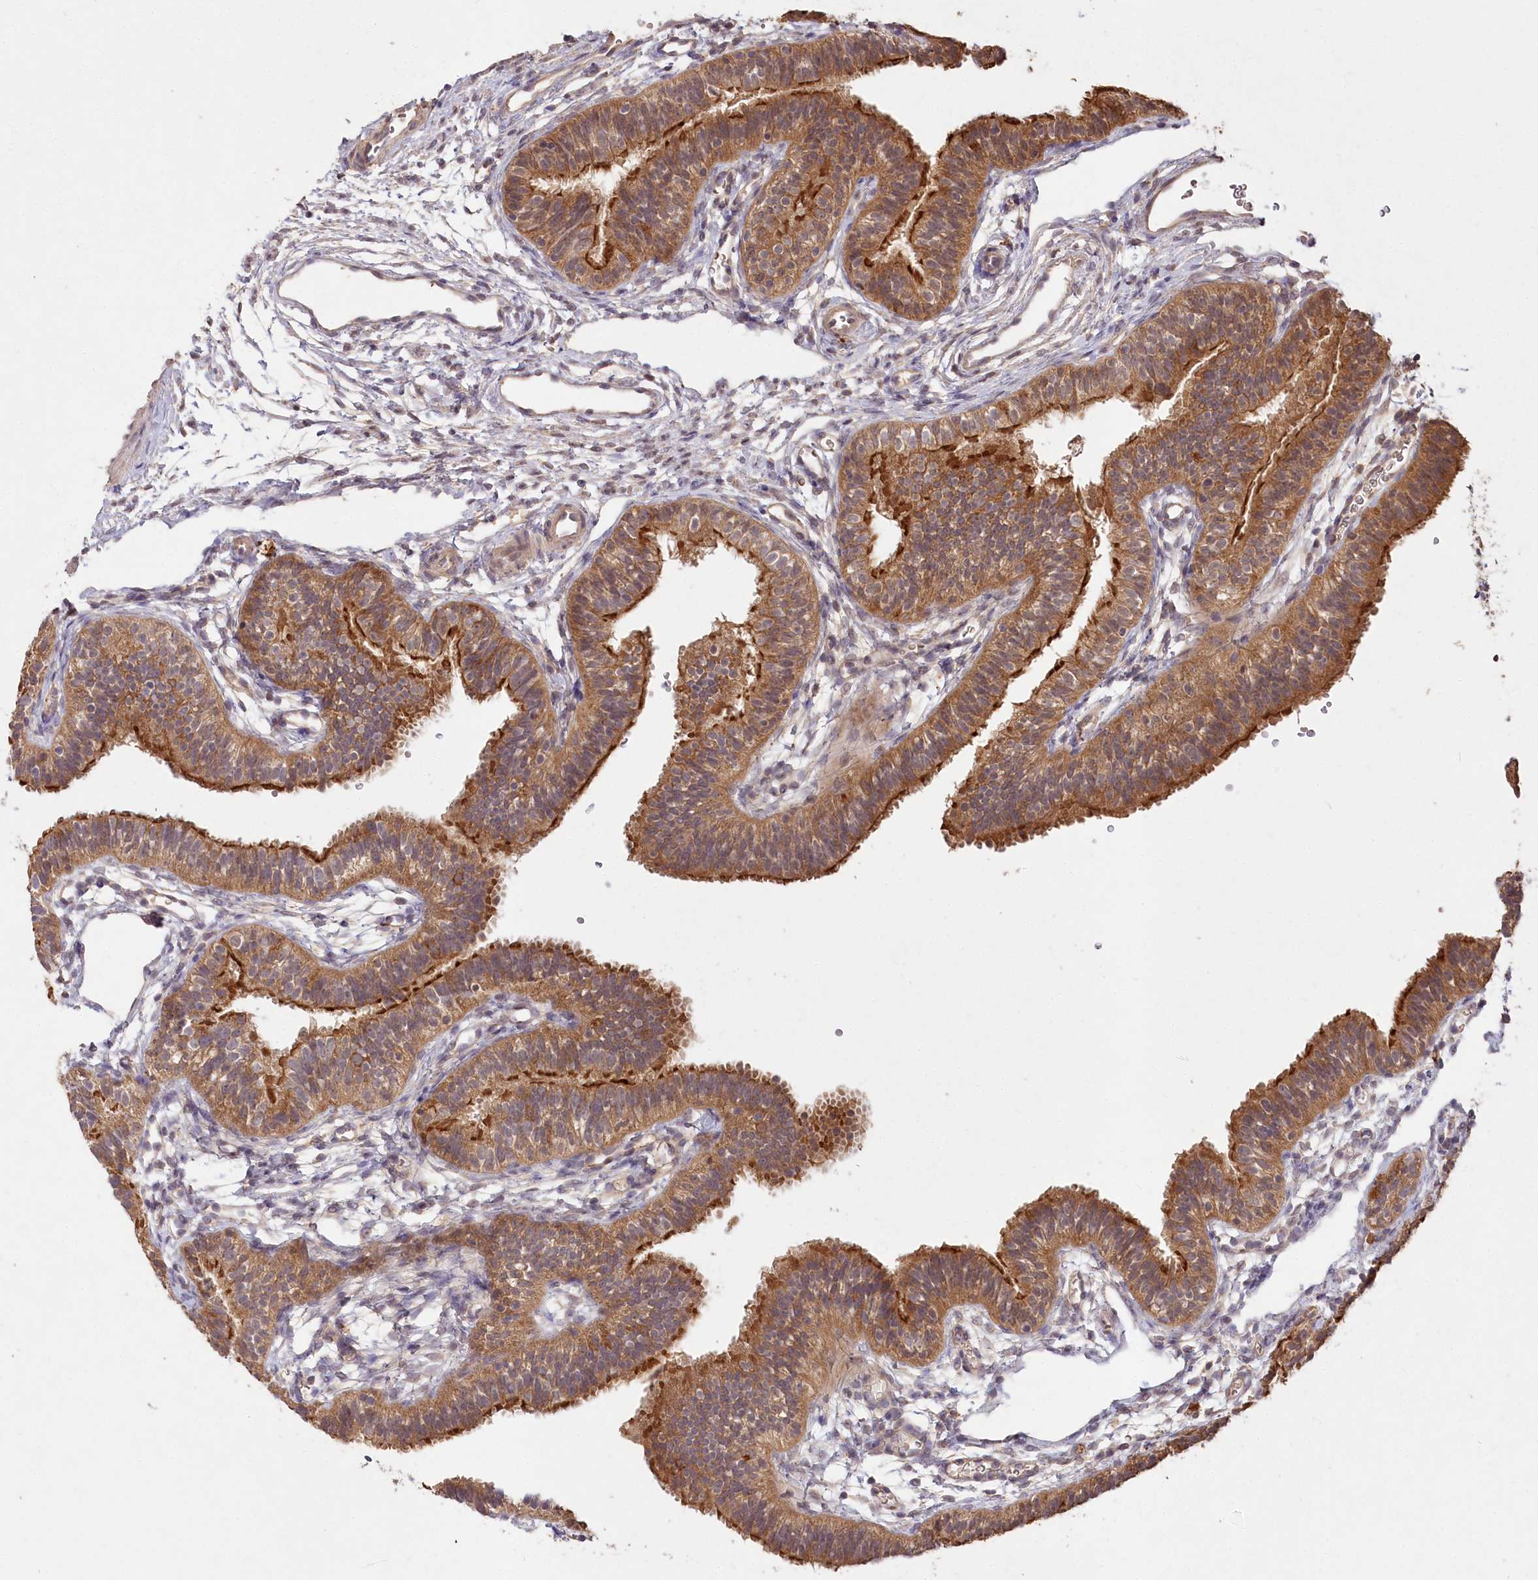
{"staining": {"intensity": "strong", "quantity": ">75%", "location": "cytoplasmic/membranous"}, "tissue": "fallopian tube", "cell_type": "Glandular cells", "image_type": "normal", "snomed": [{"axis": "morphology", "description": "Normal tissue, NOS"}, {"axis": "topography", "description": "Fallopian tube"}], "caption": "Strong cytoplasmic/membranous protein staining is seen in approximately >75% of glandular cells in fallopian tube.", "gene": "IRAK1BP1", "patient": {"sex": "female", "age": 35}}